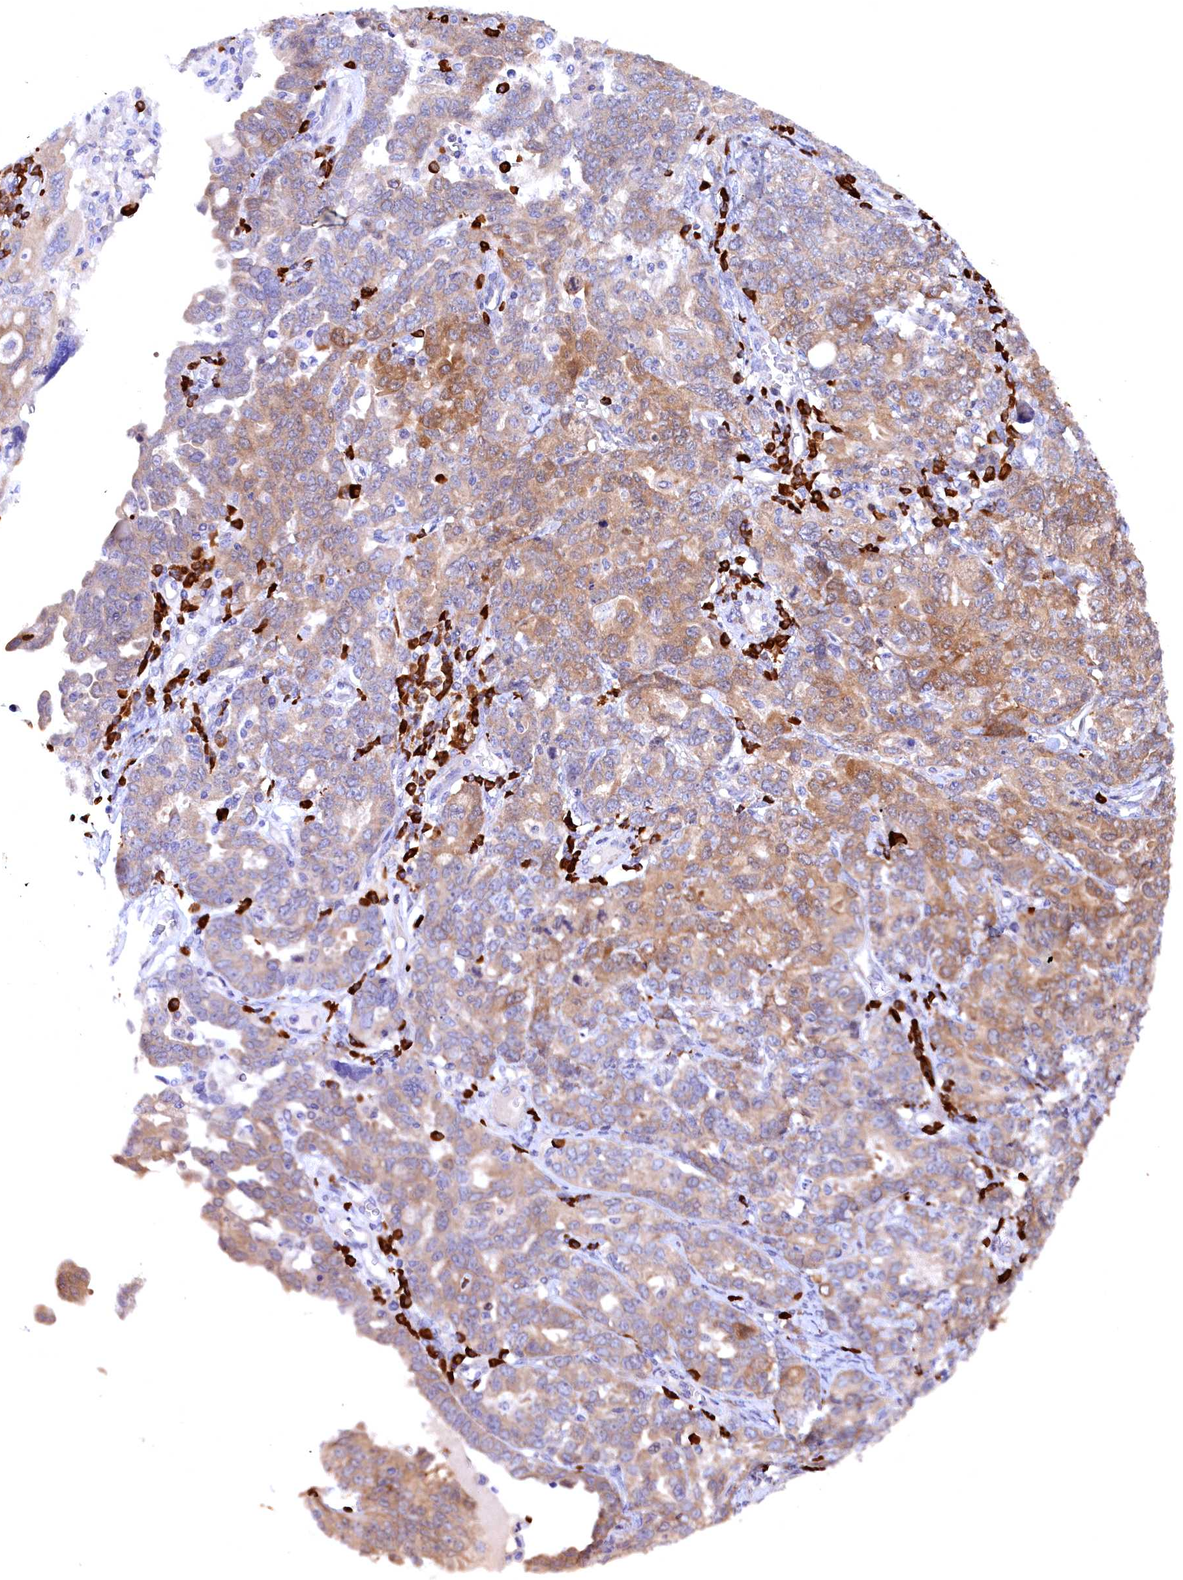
{"staining": {"intensity": "moderate", "quantity": ">75%", "location": "cytoplasmic/membranous"}, "tissue": "ovarian cancer", "cell_type": "Tumor cells", "image_type": "cancer", "snomed": [{"axis": "morphology", "description": "Carcinoma, endometroid"}, {"axis": "topography", "description": "Ovary"}], "caption": "Endometroid carcinoma (ovarian) tissue reveals moderate cytoplasmic/membranous staining in approximately >75% of tumor cells Using DAB (3,3'-diaminobenzidine) (brown) and hematoxylin (blue) stains, captured at high magnification using brightfield microscopy.", "gene": "JPT2", "patient": {"sex": "female", "age": 62}}